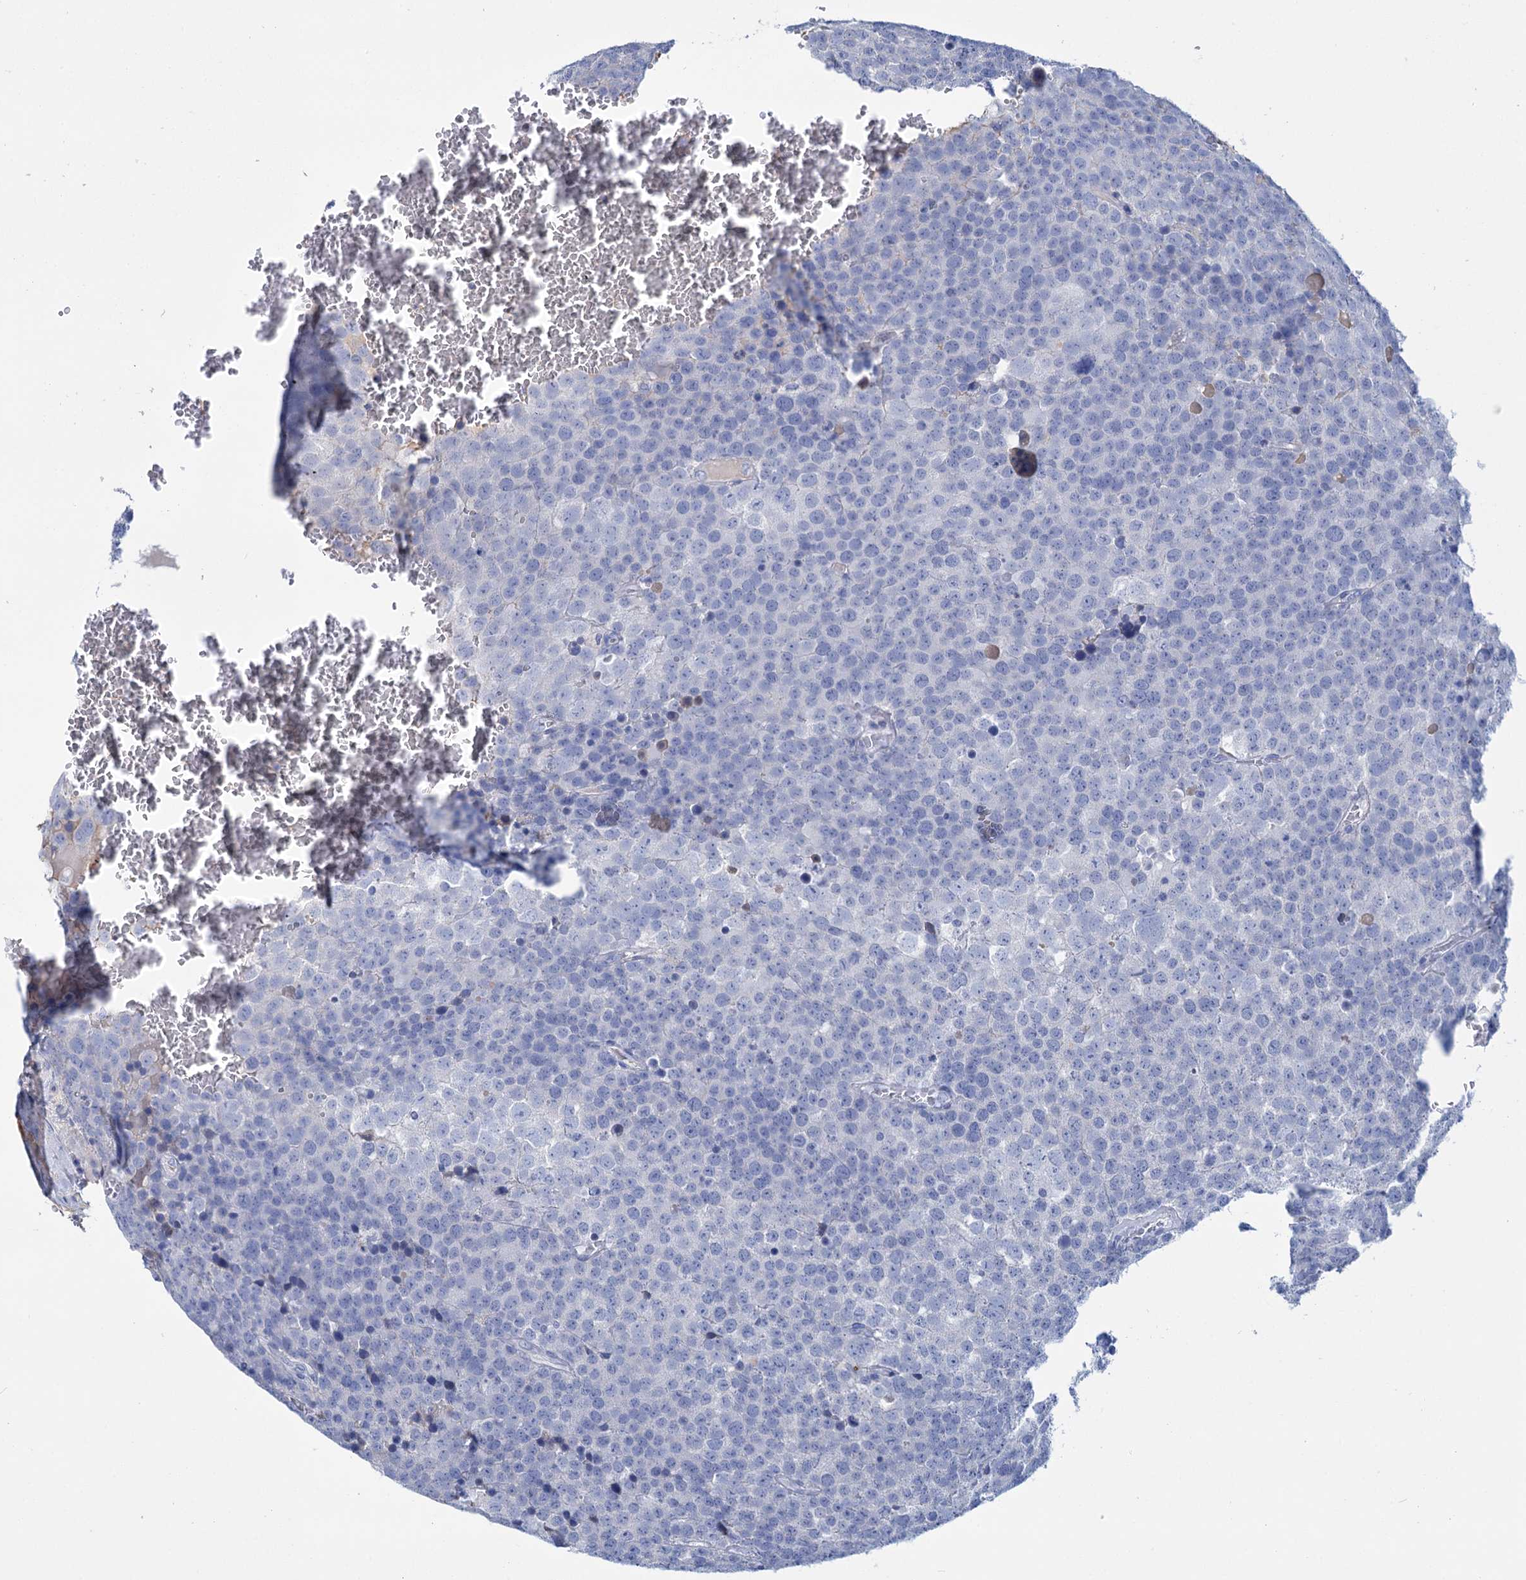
{"staining": {"intensity": "negative", "quantity": "none", "location": "none"}, "tissue": "testis cancer", "cell_type": "Tumor cells", "image_type": "cancer", "snomed": [{"axis": "morphology", "description": "Seminoma, NOS"}, {"axis": "topography", "description": "Testis"}], "caption": "DAB immunohistochemical staining of human testis cancer (seminoma) demonstrates no significant positivity in tumor cells.", "gene": "FBXW12", "patient": {"sex": "male", "age": 71}}